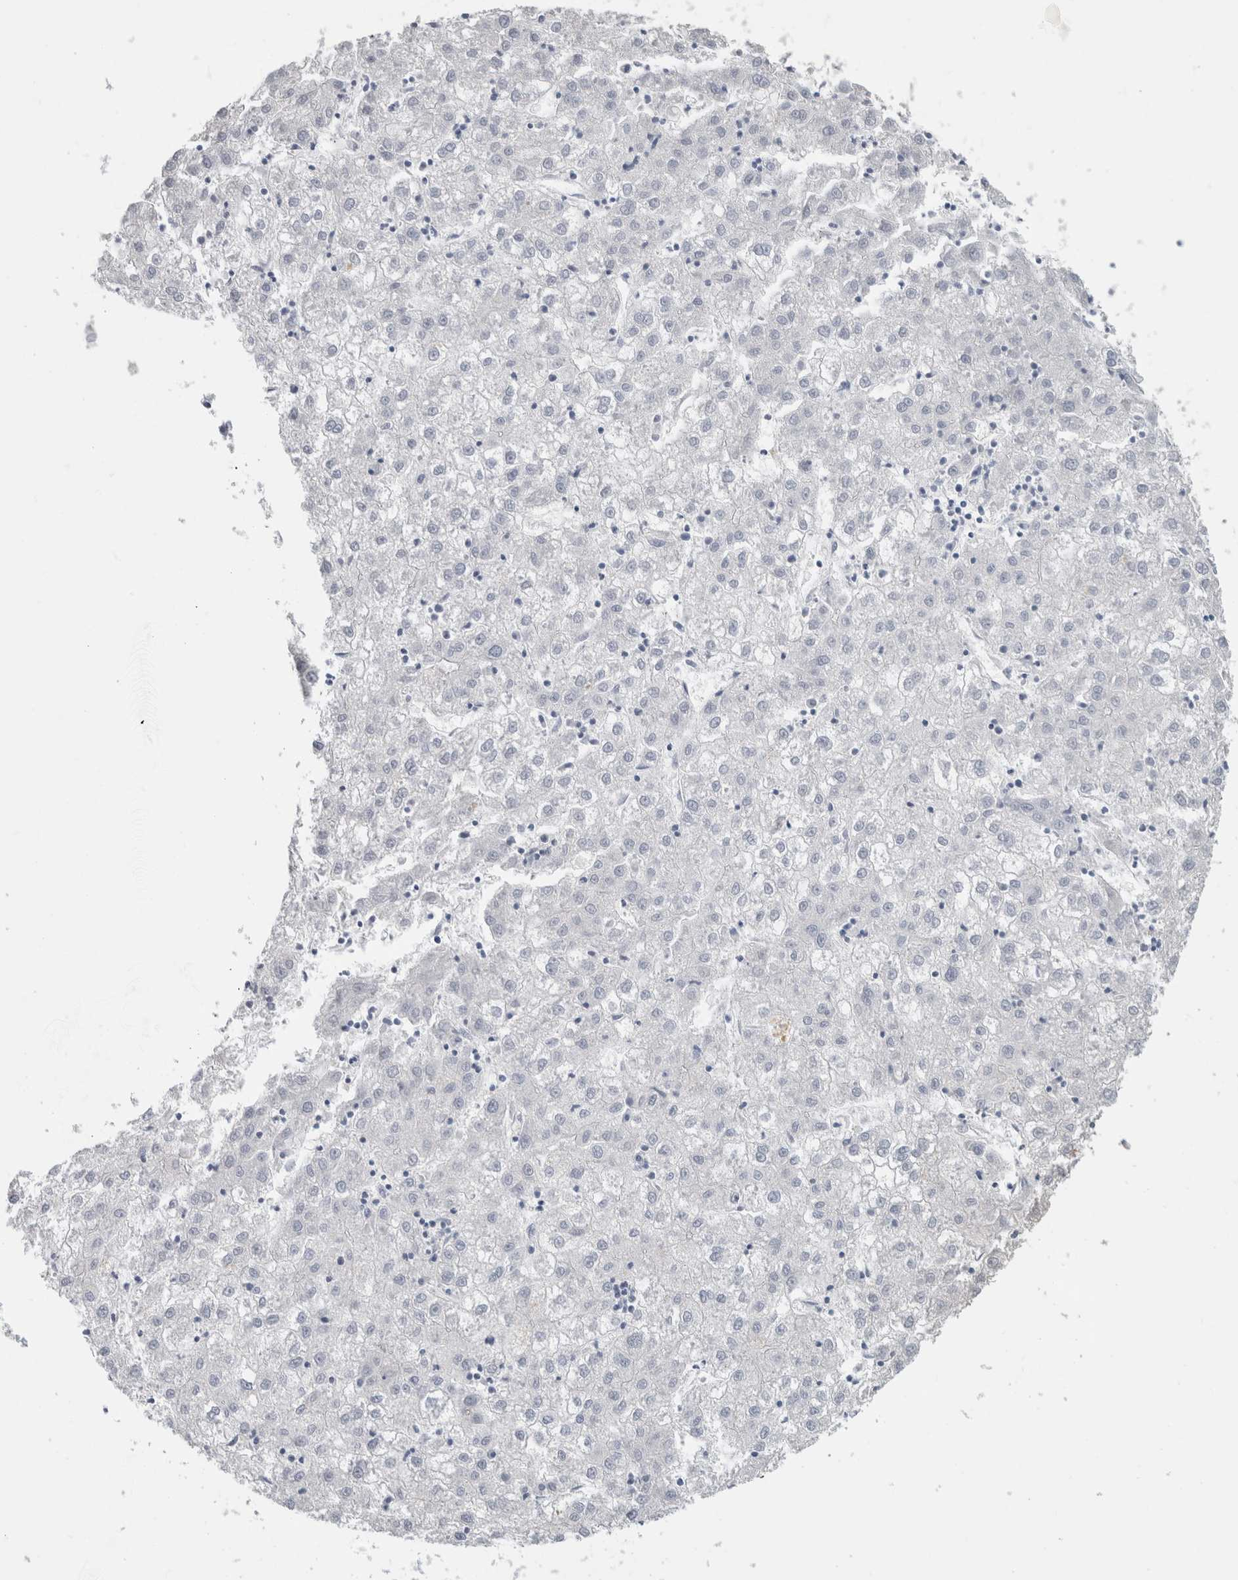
{"staining": {"intensity": "negative", "quantity": "none", "location": "none"}, "tissue": "liver cancer", "cell_type": "Tumor cells", "image_type": "cancer", "snomed": [{"axis": "morphology", "description": "Carcinoma, Hepatocellular, NOS"}, {"axis": "topography", "description": "Liver"}], "caption": "High power microscopy image of an IHC image of liver hepatocellular carcinoma, revealing no significant positivity in tumor cells. The staining was performed using DAB (3,3'-diaminobenzidine) to visualize the protein expression in brown, while the nuclei were stained in blue with hematoxylin (Magnification: 20x).", "gene": "BCAN", "patient": {"sex": "male", "age": 72}}